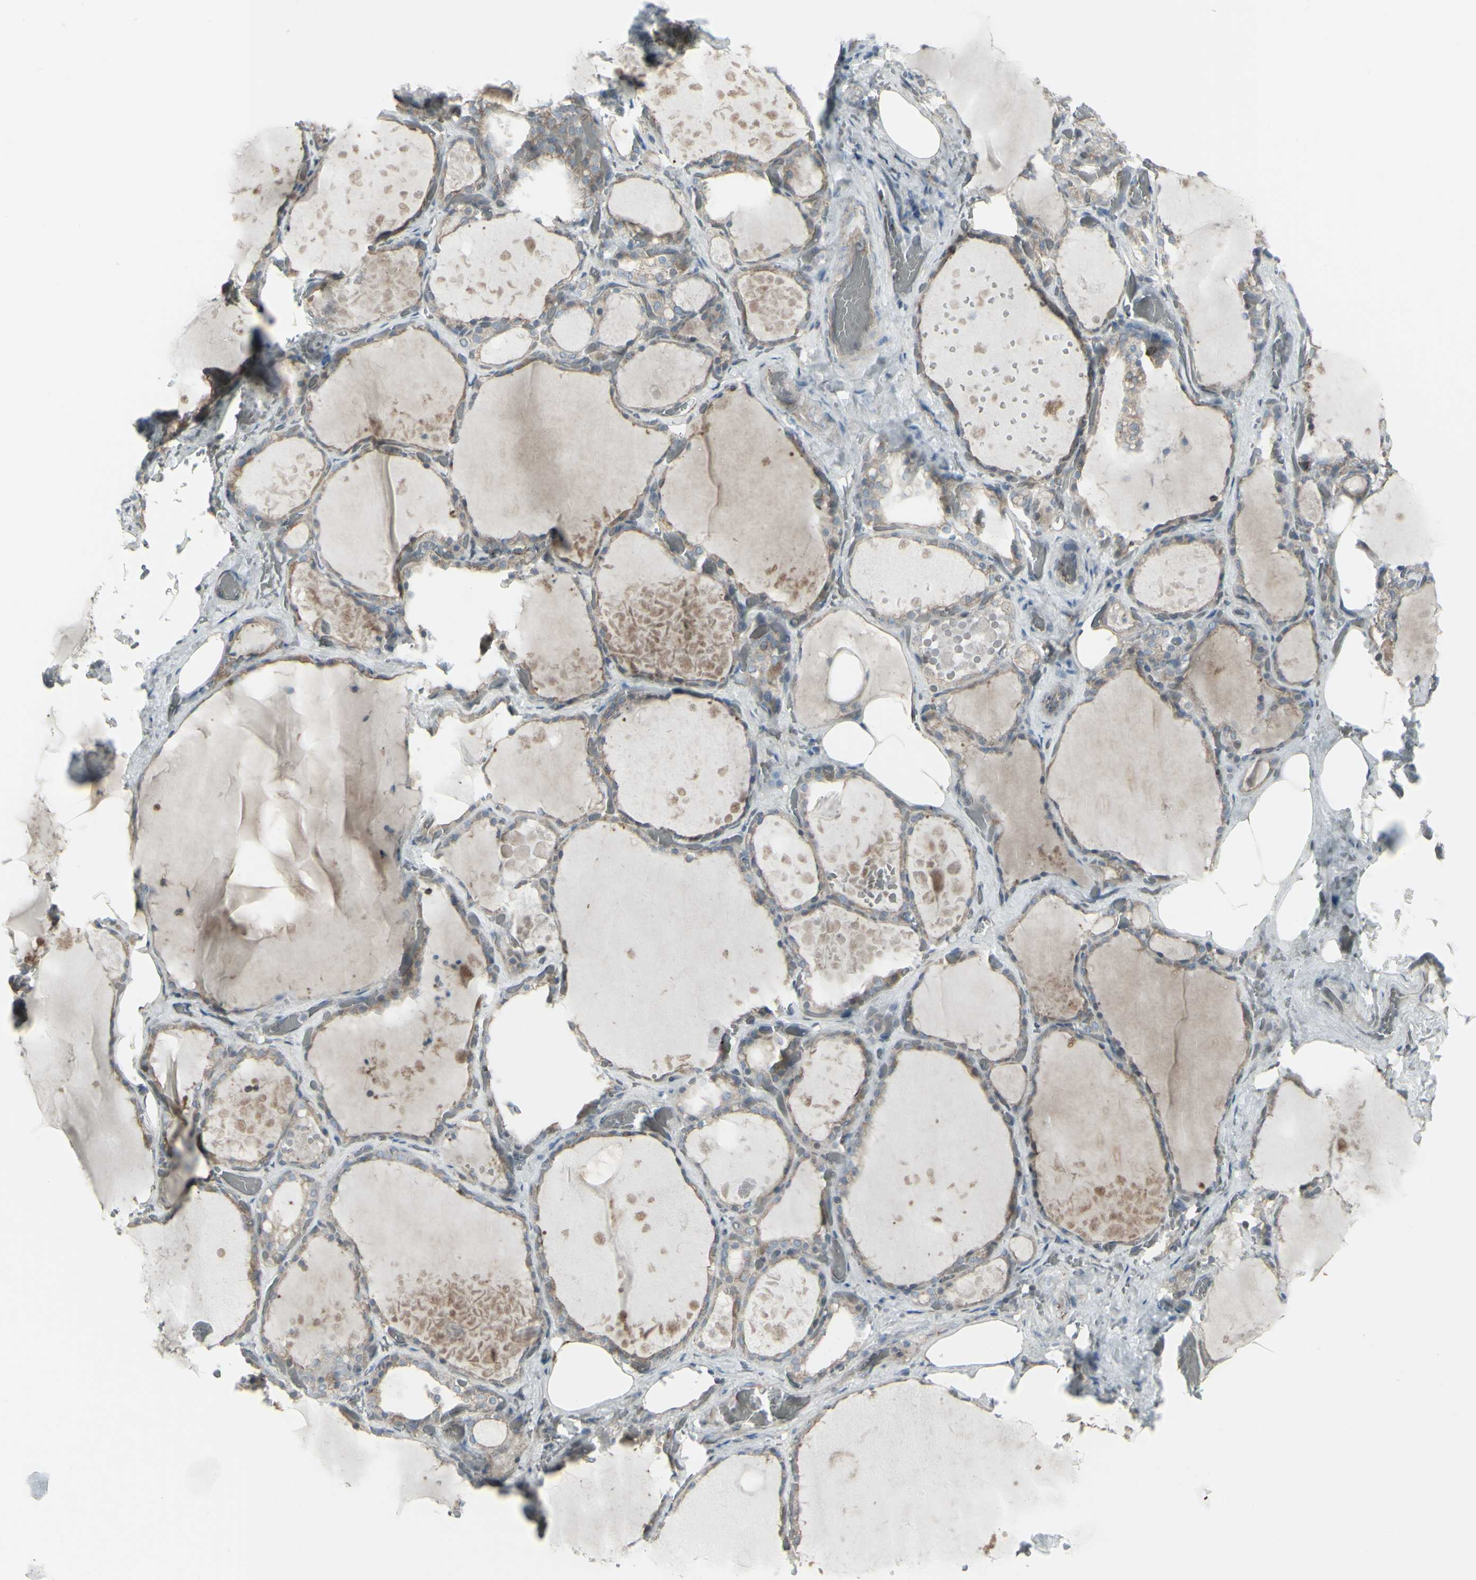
{"staining": {"intensity": "moderate", "quantity": ">75%", "location": "cytoplasmic/membranous"}, "tissue": "thyroid gland", "cell_type": "Glandular cells", "image_type": "normal", "snomed": [{"axis": "morphology", "description": "Normal tissue, NOS"}, {"axis": "topography", "description": "Thyroid gland"}], "caption": "Immunohistochemical staining of unremarkable human thyroid gland exhibits medium levels of moderate cytoplasmic/membranous expression in about >75% of glandular cells.", "gene": "GALNT6", "patient": {"sex": "male", "age": 61}}